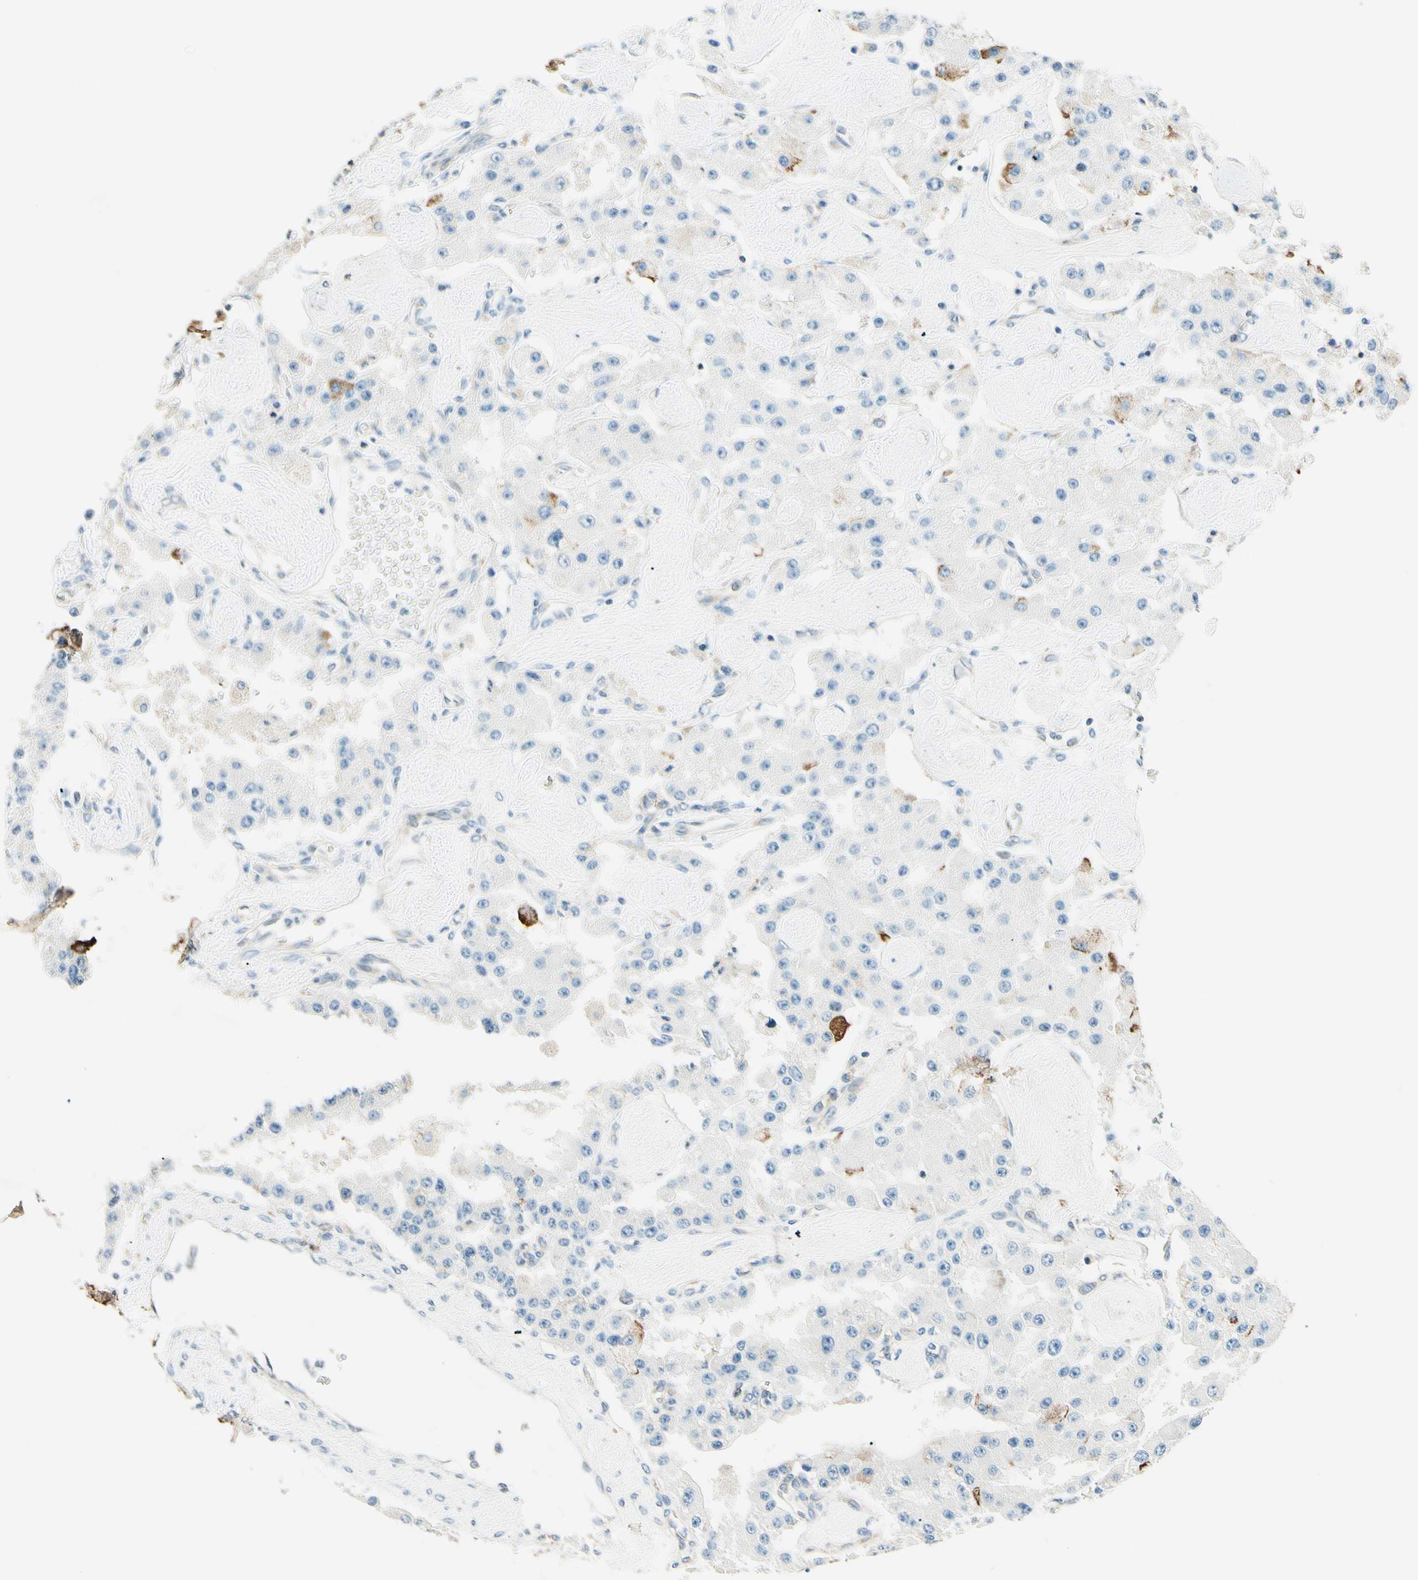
{"staining": {"intensity": "moderate", "quantity": "<25%", "location": "cytoplasmic/membranous"}, "tissue": "carcinoid", "cell_type": "Tumor cells", "image_type": "cancer", "snomed": [{"axis": "morphology", "description": "Carcinoid, malignant, NOS"}, {"axis": "topography", "description": "Pancreas"}], "caption": "Carcinoid was stained to show a protein in brown. There is low levels of moderate cytoplasmic/membranous expression in about <25% of tumor cells. Nuclei are stained in blue.", "gene": "TAOK2", "patient": {"sex": "male", "age": 41}}